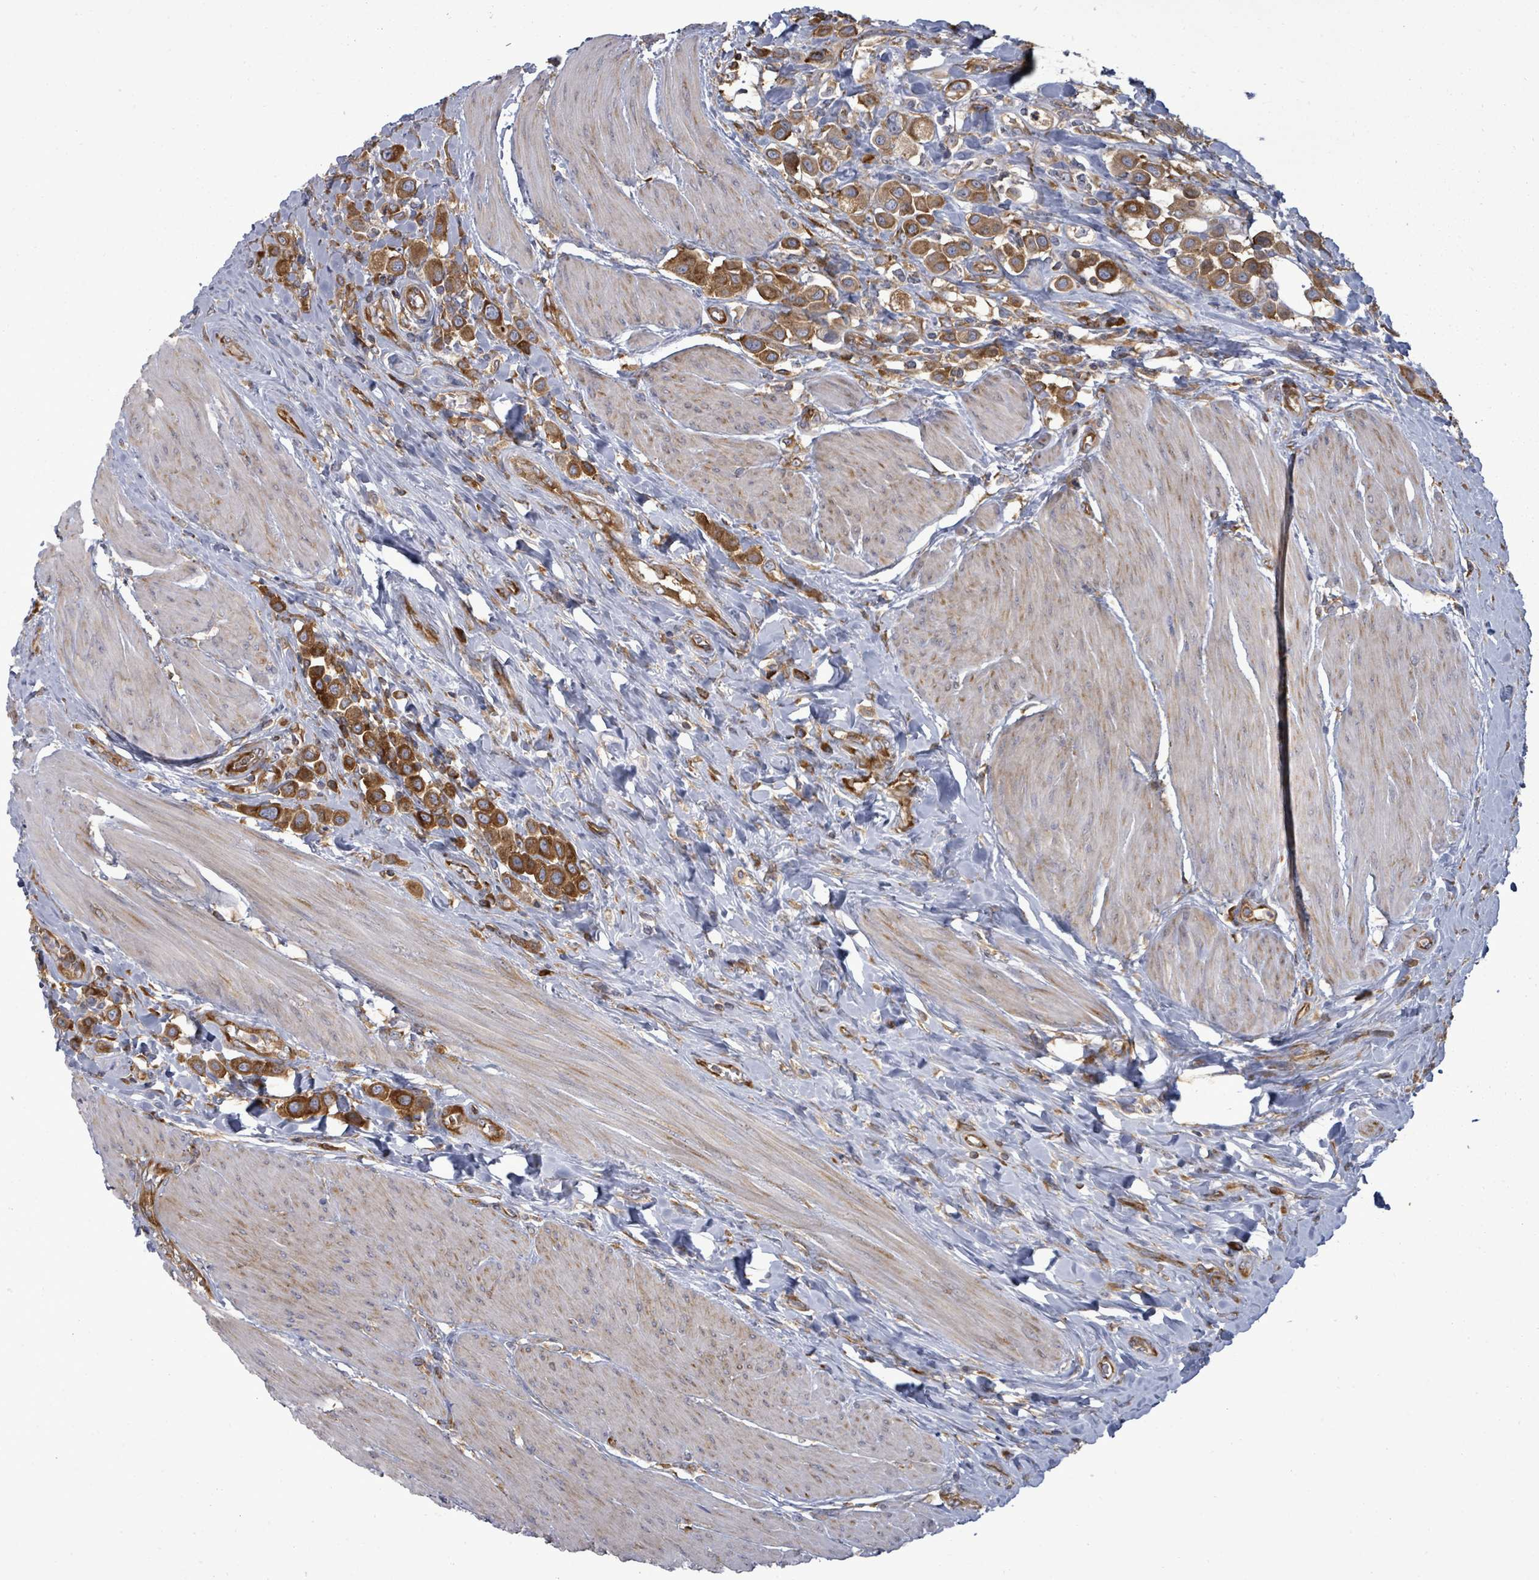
{"staining": {"intensity": "strong", "quantity": ">75%", "location": "cytoplasmic/membranous"}, "tissue": "urothelial cancer", "cell_type": "Tumor cells", "image_type": "cancer", "snomed": [{"axis": "morphology", "description": "Urothelial carcinoma, High grade"}, {"axis": "topography", "description": "Urinary bladder"}], "caption": "About >75% of tumor cells in urothelial cancer display strong cytoplasmic/membranous protein expression as visualized by brown immunohistochemical staining.", "gene": "EIF3C", "patient": {"sex": "male", "age": 50}}